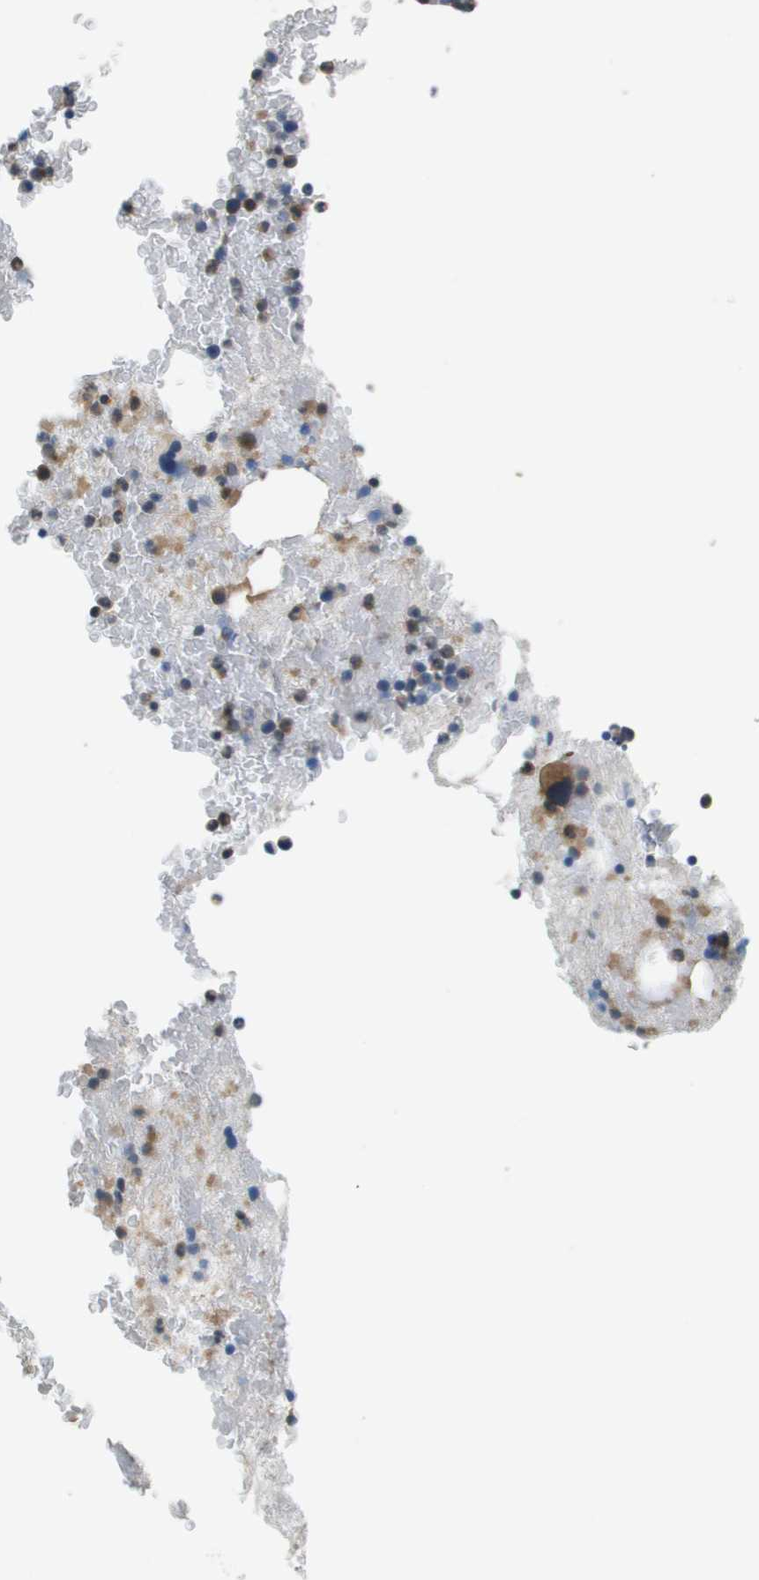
{"staining": {"intensity": "moderate", "quantity": "<25%", "location": "cytoplasmic/membranous"}, "tissue": "bone marrow", "cell_type": "Hematopoietic cells", "image_type": "normal", "snomed": [{"axis": "morphology", "description": "Normal tissue, NOS"}, {"axis": "morphology", "description": "Inflammation, NOS"}, {"axis": "topography", "description": "Bone marrow"}], "caption": "Immunohistochemical staining of unremarkable bone marrow shows <25% levels of moderate cytoplasmic/membranous protein positivity in approximately <25% of hematopoietic cells. The protein is stained brown, and the nuclei are stained in blue (DAB IHC with brightfield microscopy, high magnification).", "gene": "SAMSN1", "patient": {"sex": "male", "age": 63}}